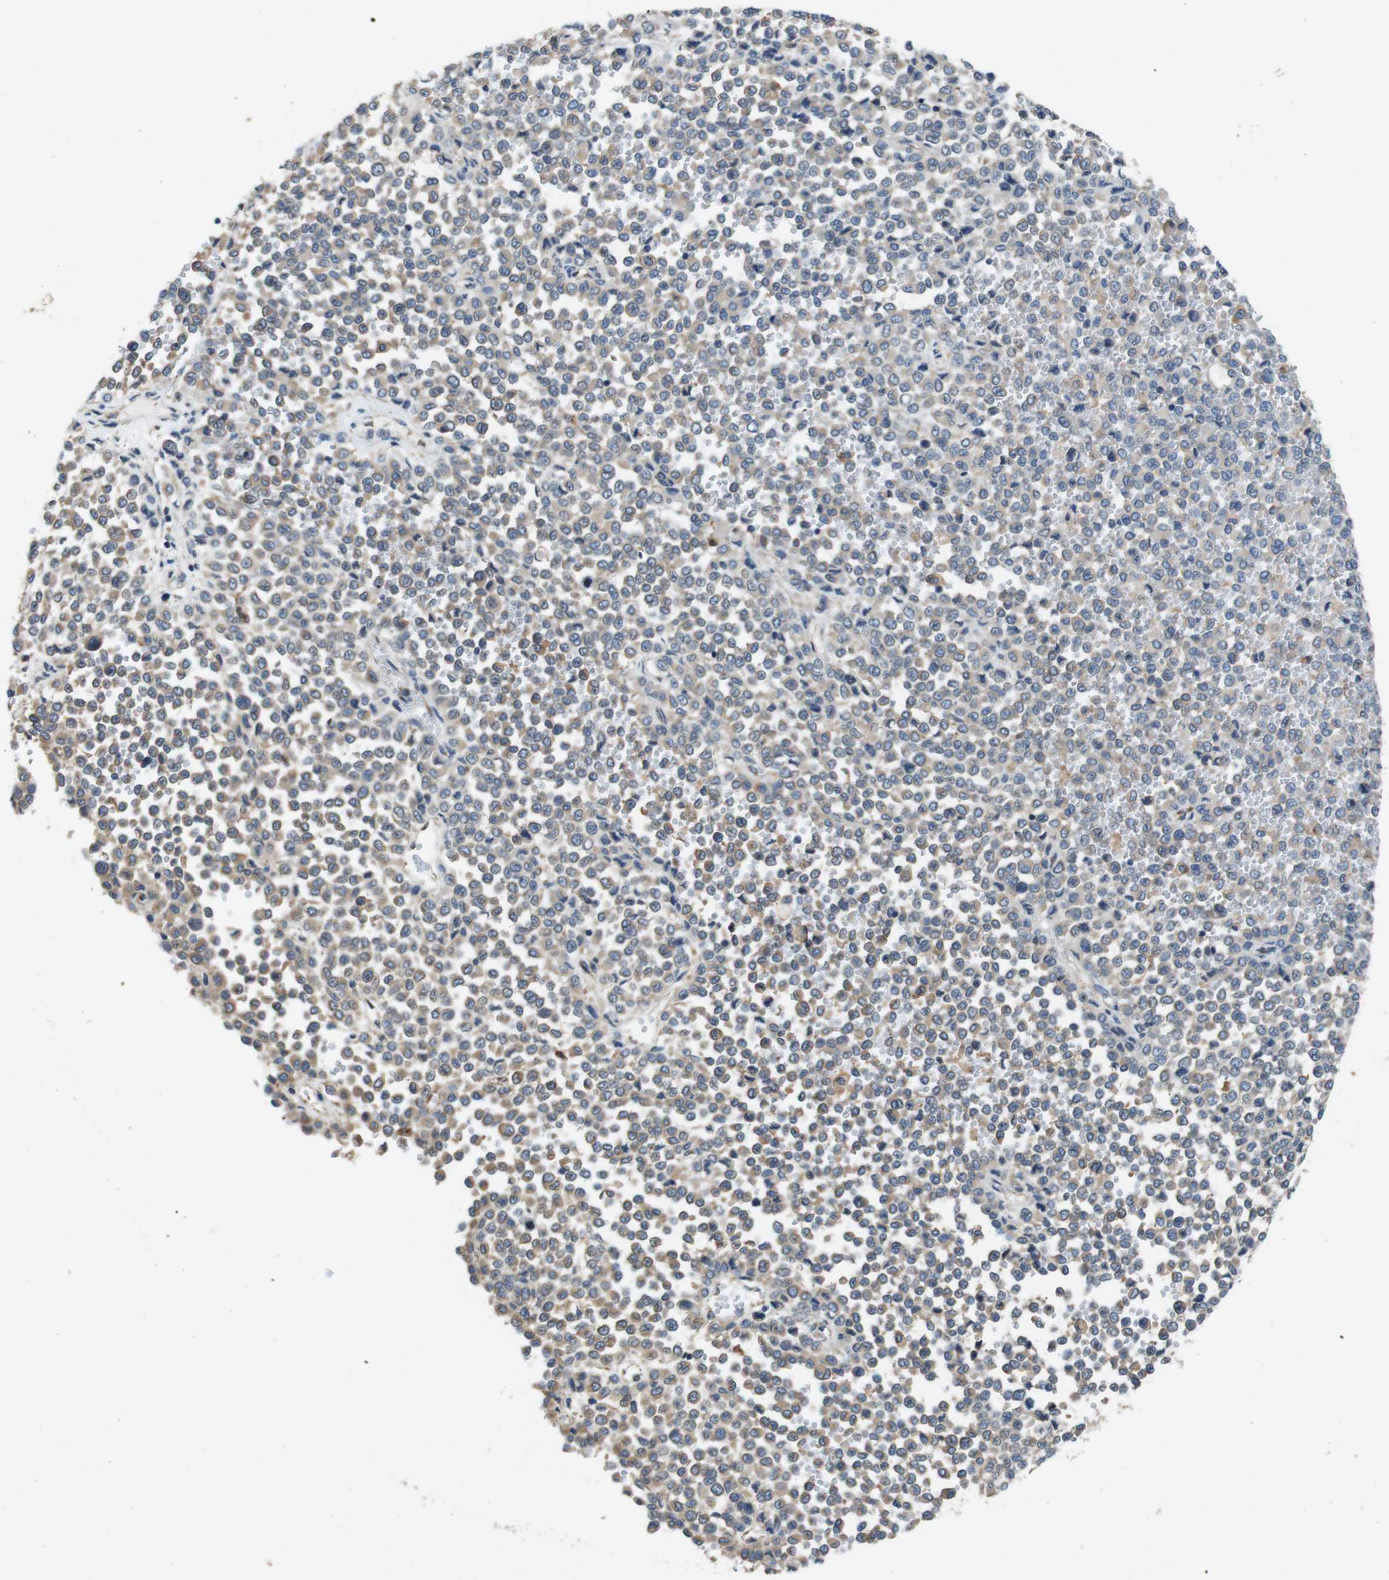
{"staining": {"intensity": "weak", "quantity": "<25%", "location": "cytoplasmic/membranous"}, "tissue": "melanoma", "cell_type": "Tumor cells", "image_type": "cancer", "snomed": [{"axis": "morphology", "description": "Malignant melanoma, Metastatic site"}, {"axis": "topography", "description": "Pancreas"}], "caption": "High power microscopy histopathology image of an immunohistochemistry (IHC) image of melanoma, revealing no significant expression in tumor cells. Brightfield microscopy of immunohistochemistry stained with DAB (brown) and hematoxylin (blue), captured at high magnification.", "gene": "DCTN1", "patient": {"sex": "female", "age": 30}}